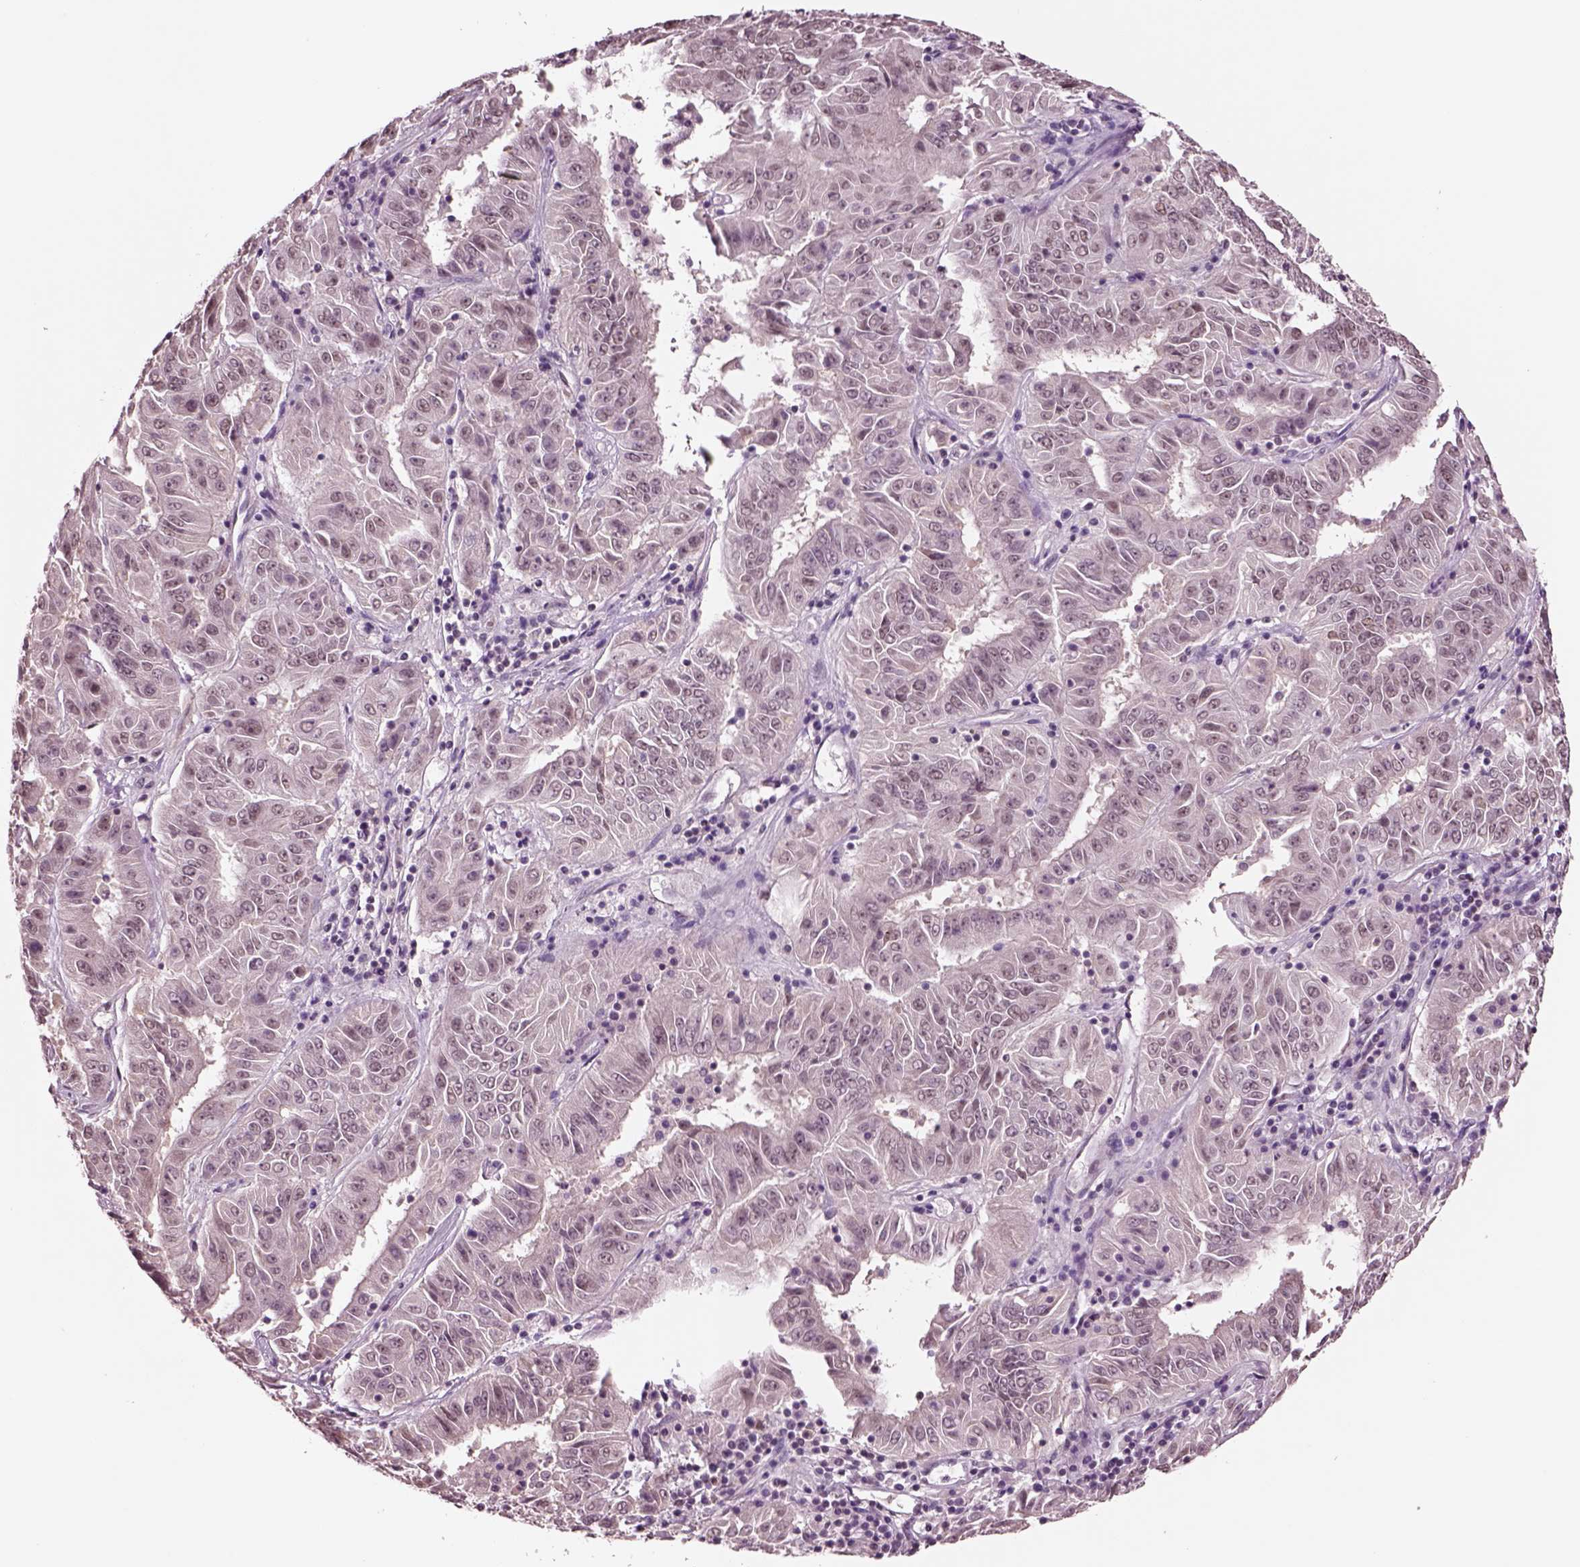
{"staining": {"intensity": "negative", "quantity": "none", "location": "none"}, "tissue": "pancreatic cancer", "cell_type": "Tumor cells", "image_type": "cancer", "snomed": [{"axis": "morphology", "description": "Adenocarcinoma, NOS"}, {"axis": "topography", "description": "Pancreas"}], "caption": "This photomicrograph is of pancreatic adenocarcinoma stained with IHC to label a protein in brown with the nuclei are counter-stained blue. There is no staining in tumor cells. Brightfield microscopy of immunohistochemistry (IHC) stained with DAB (3,3'-diaminobenzidine) (brown) and hematoxylin (blue), captured at high magnification.", "gene": "SEPHS1", "patient": {"sex": "male", "age": 63}}